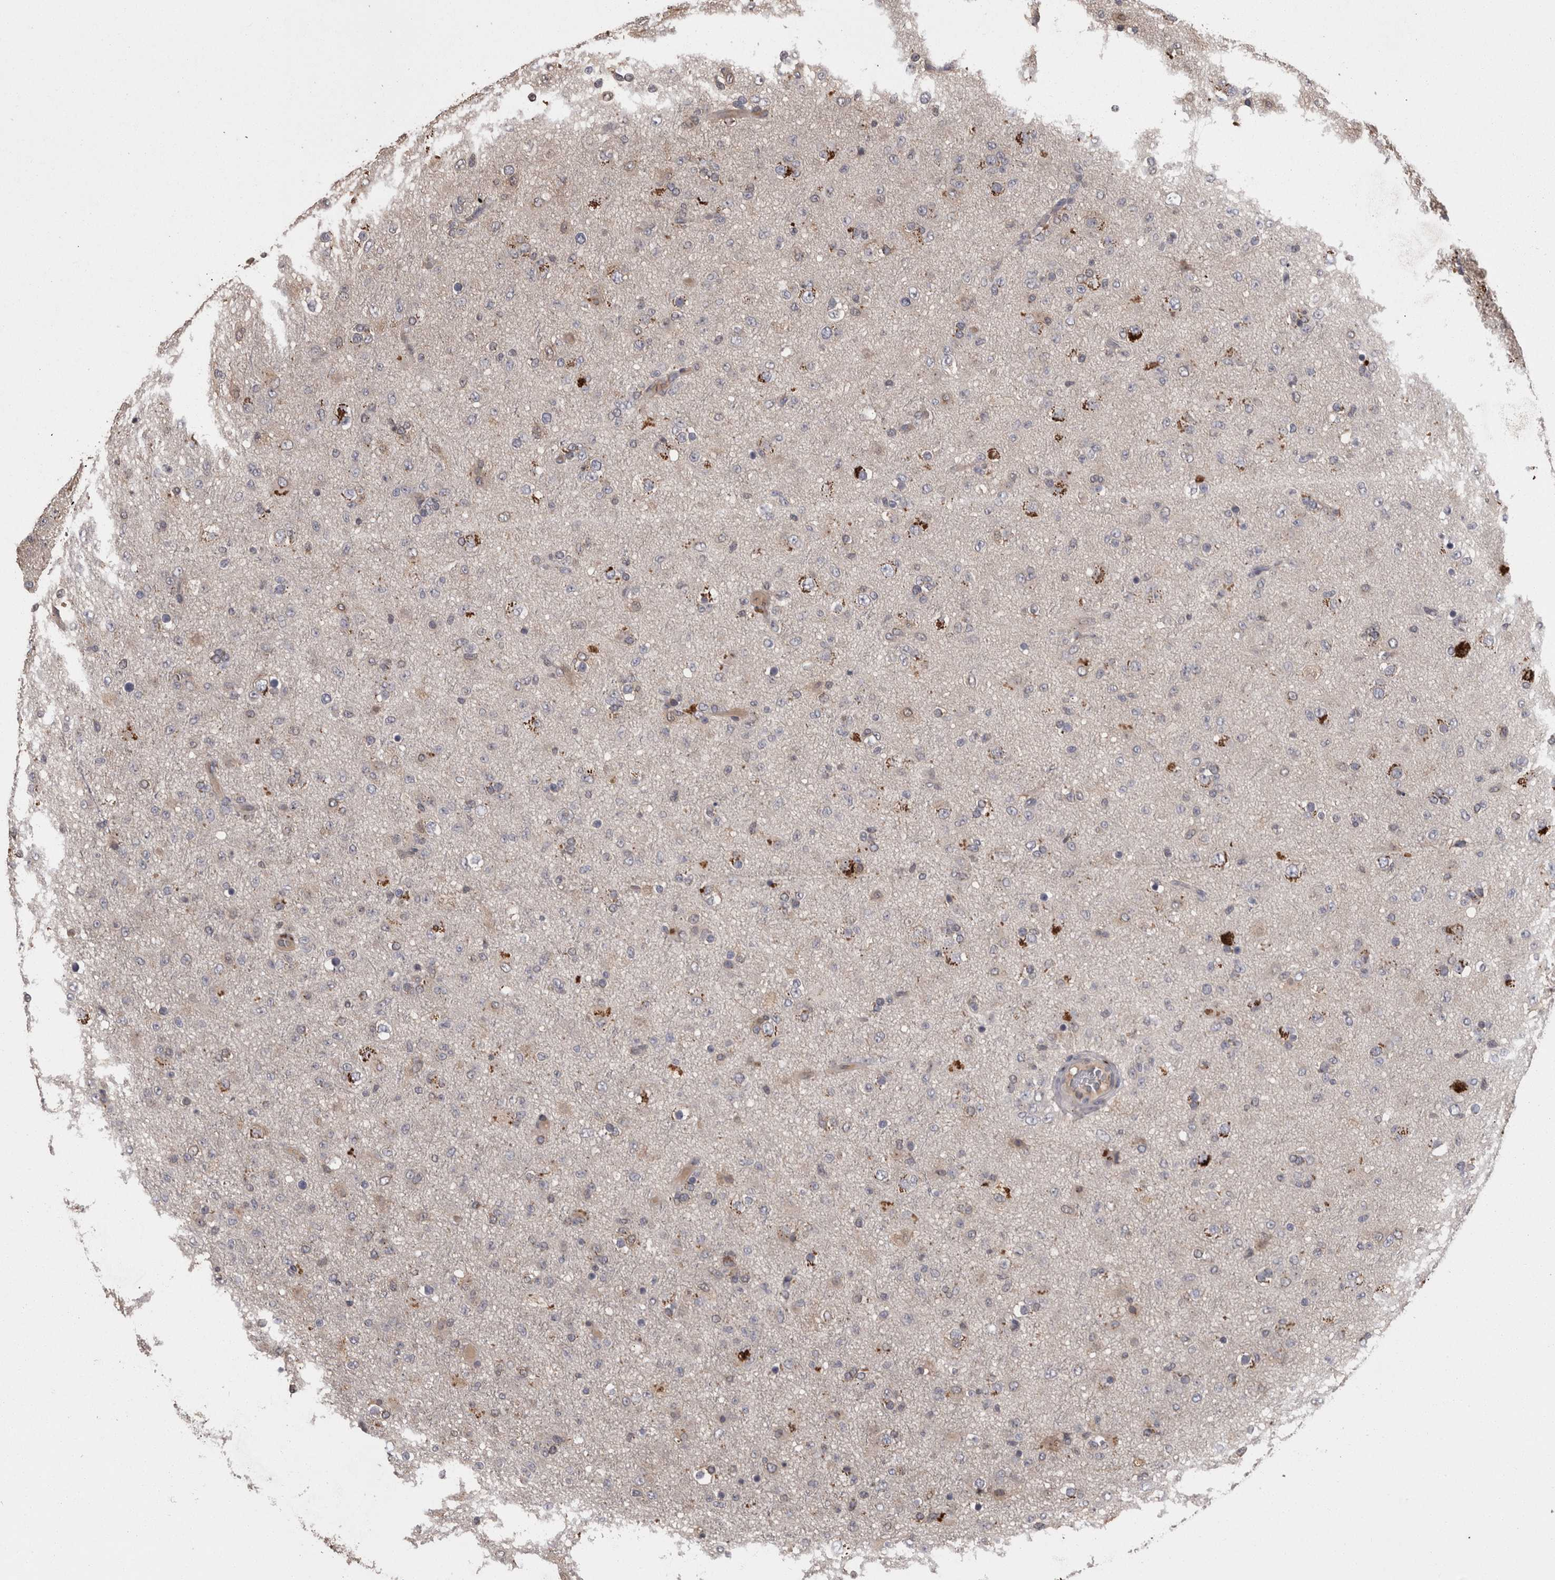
{"staining": {"intensity": "negative", "quantity": "none", "location": "none"}, "tissue": "glioma", "cell_type": "Tumor cells", "image_type": "cancer", "snomed": [{"axis": "morphology", "description": "Glioma, malignant, Low grade"}, {"axis": "topography", "description": "Brain"}], "caption": "IHC photomicrograph of neoplastic tissue: human glioma stained with DAB exhibits no significant protein expression in tumor cells. (DAB (3,3'-diaminobenzidine) IHC, high magnification).", "gene": "PCM1", "patient": {"sex": "male", "age": 65}}